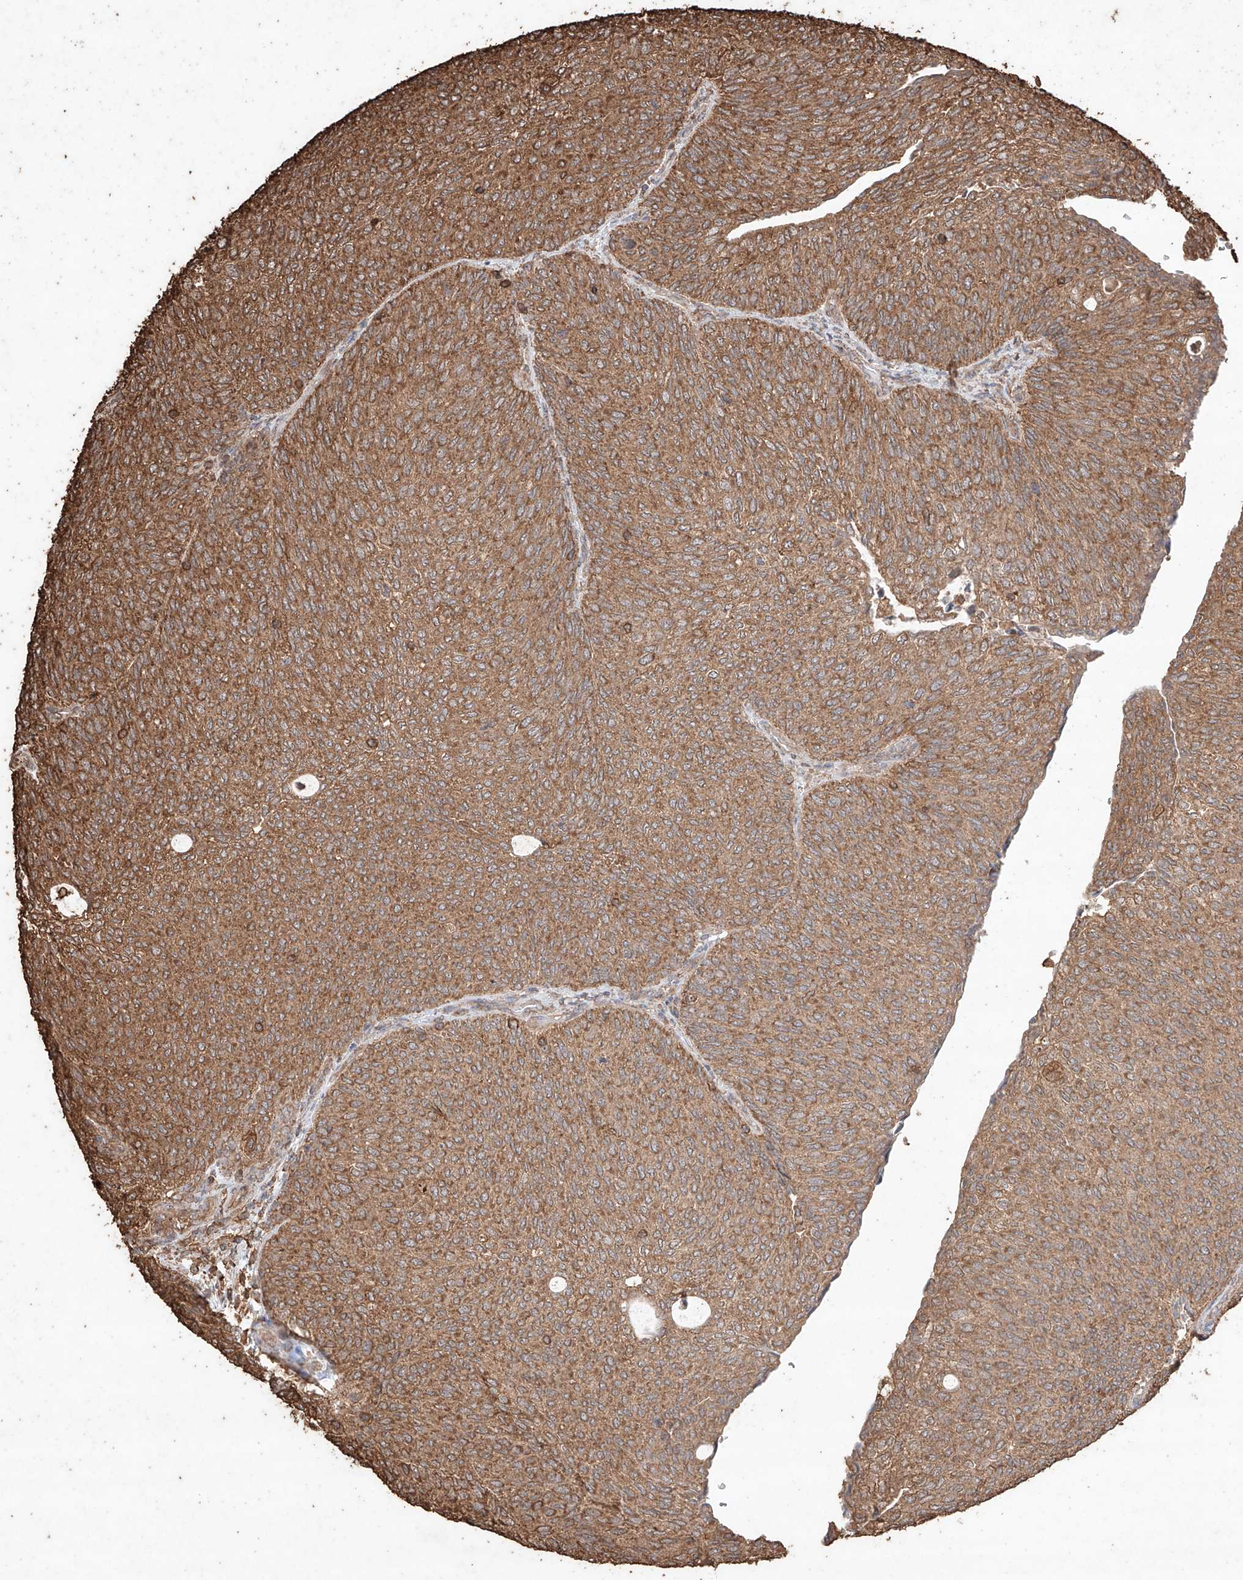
{"staining": {"intensity": "moderate", "quantity": ">75%", "location": "cytoplasmic/membranous"}, "tissue": "urothelial cancer", "cell_type": "Tumor cells", "image_type": "cancer", "snomed": [{"axis": "morphology", "description": "Urothelial carcinoma, Low grade"}, {"axis": "topography", "description": "Urinary bladder"}], "caption": "Moderate cytoplasmic/membranous positivity is identified in approximately >75% of tumor cells in low-grade urothelial carcinoma.", "gene": "M6PR", "patient": {"sex": "female", "age": 79}}